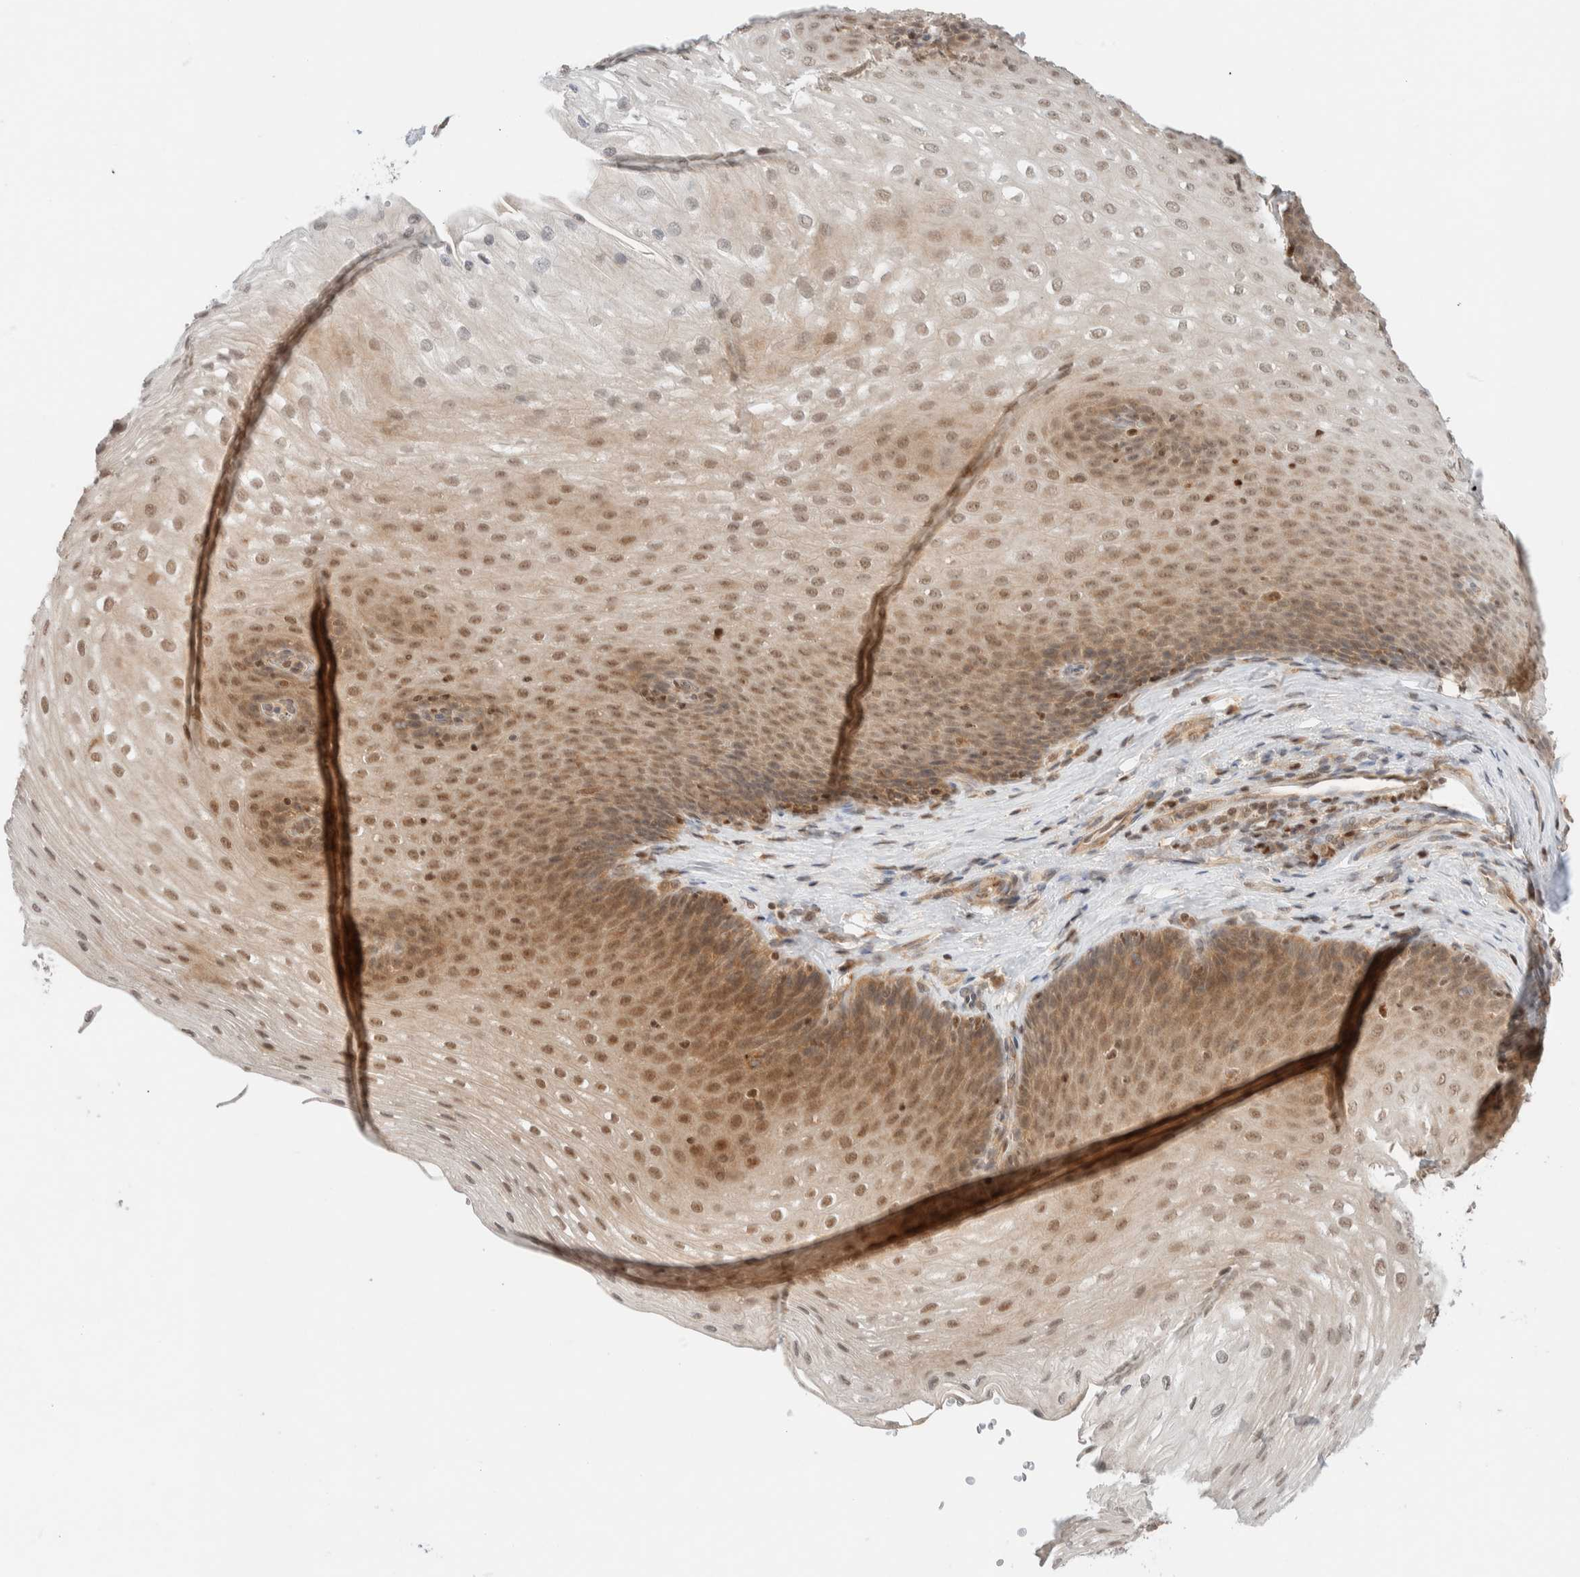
{"staining": {"intensity": "moderate", "quantity": ">75%", "location": "cytoplasmic/membranous,nuclear"}, "tissue": "esophagus", "cell_type": "Squamous epithelial cells", "image_type": "normal", "snomed": [{"axis": "morphology", "description": "Normal tissue, NOS"}, {"axis": "topography", "description": "Esophagus"}], "caption": "A medium amount of moderate cytoplasmic/membranous,nuclear staining is seen in approximately >75% of squamous epithelial cells in benign esophagus. Using DAB (3,3'-diaminobenzidine) (brown) and hematoxylin (blue) stains, captured at high magnification using brightfield microscopy.", "gene": "C8orf76", "patient": {"sex": "female", "age": 66}}